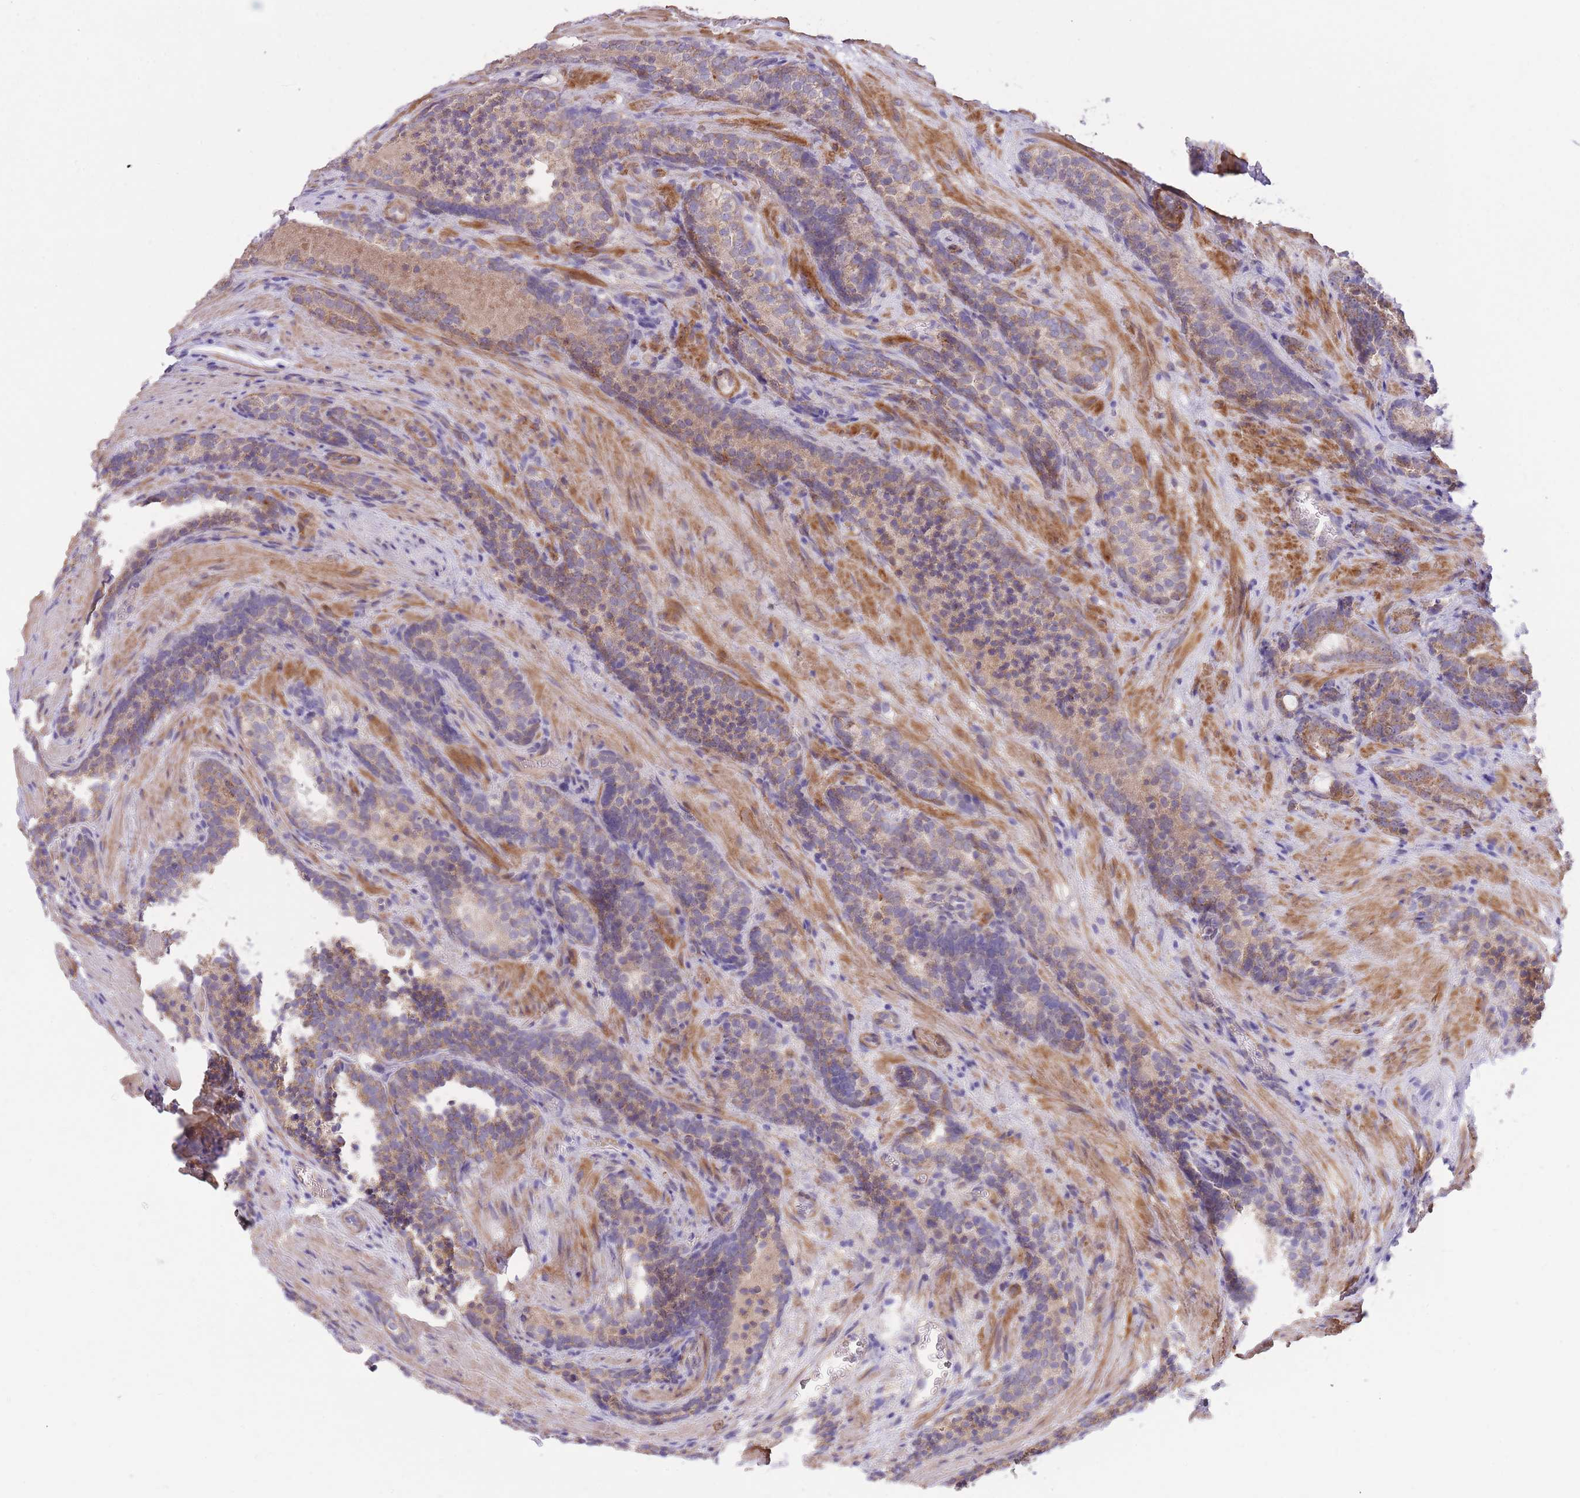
{"staining": {"intensity": "weak", "quantity": "25%-75%", "location": "cytoplasmic/membranous"}, "tissue": "prostate cancer", "cell_type": "Tumor cells", "image_type": "cancer", "snomed": [{"axis": "morphology", "description": "Adenocarcinoma, Low grade"}, {"axis": "topography", "description": "Prostate"}], "caption": "Weak cytoplasmic/membranous protein staining is present in about 25%-75% of tumor cells in prostate cancer.", "gene": "PGM1", "patient": {"sex": "male", "age": 58}}